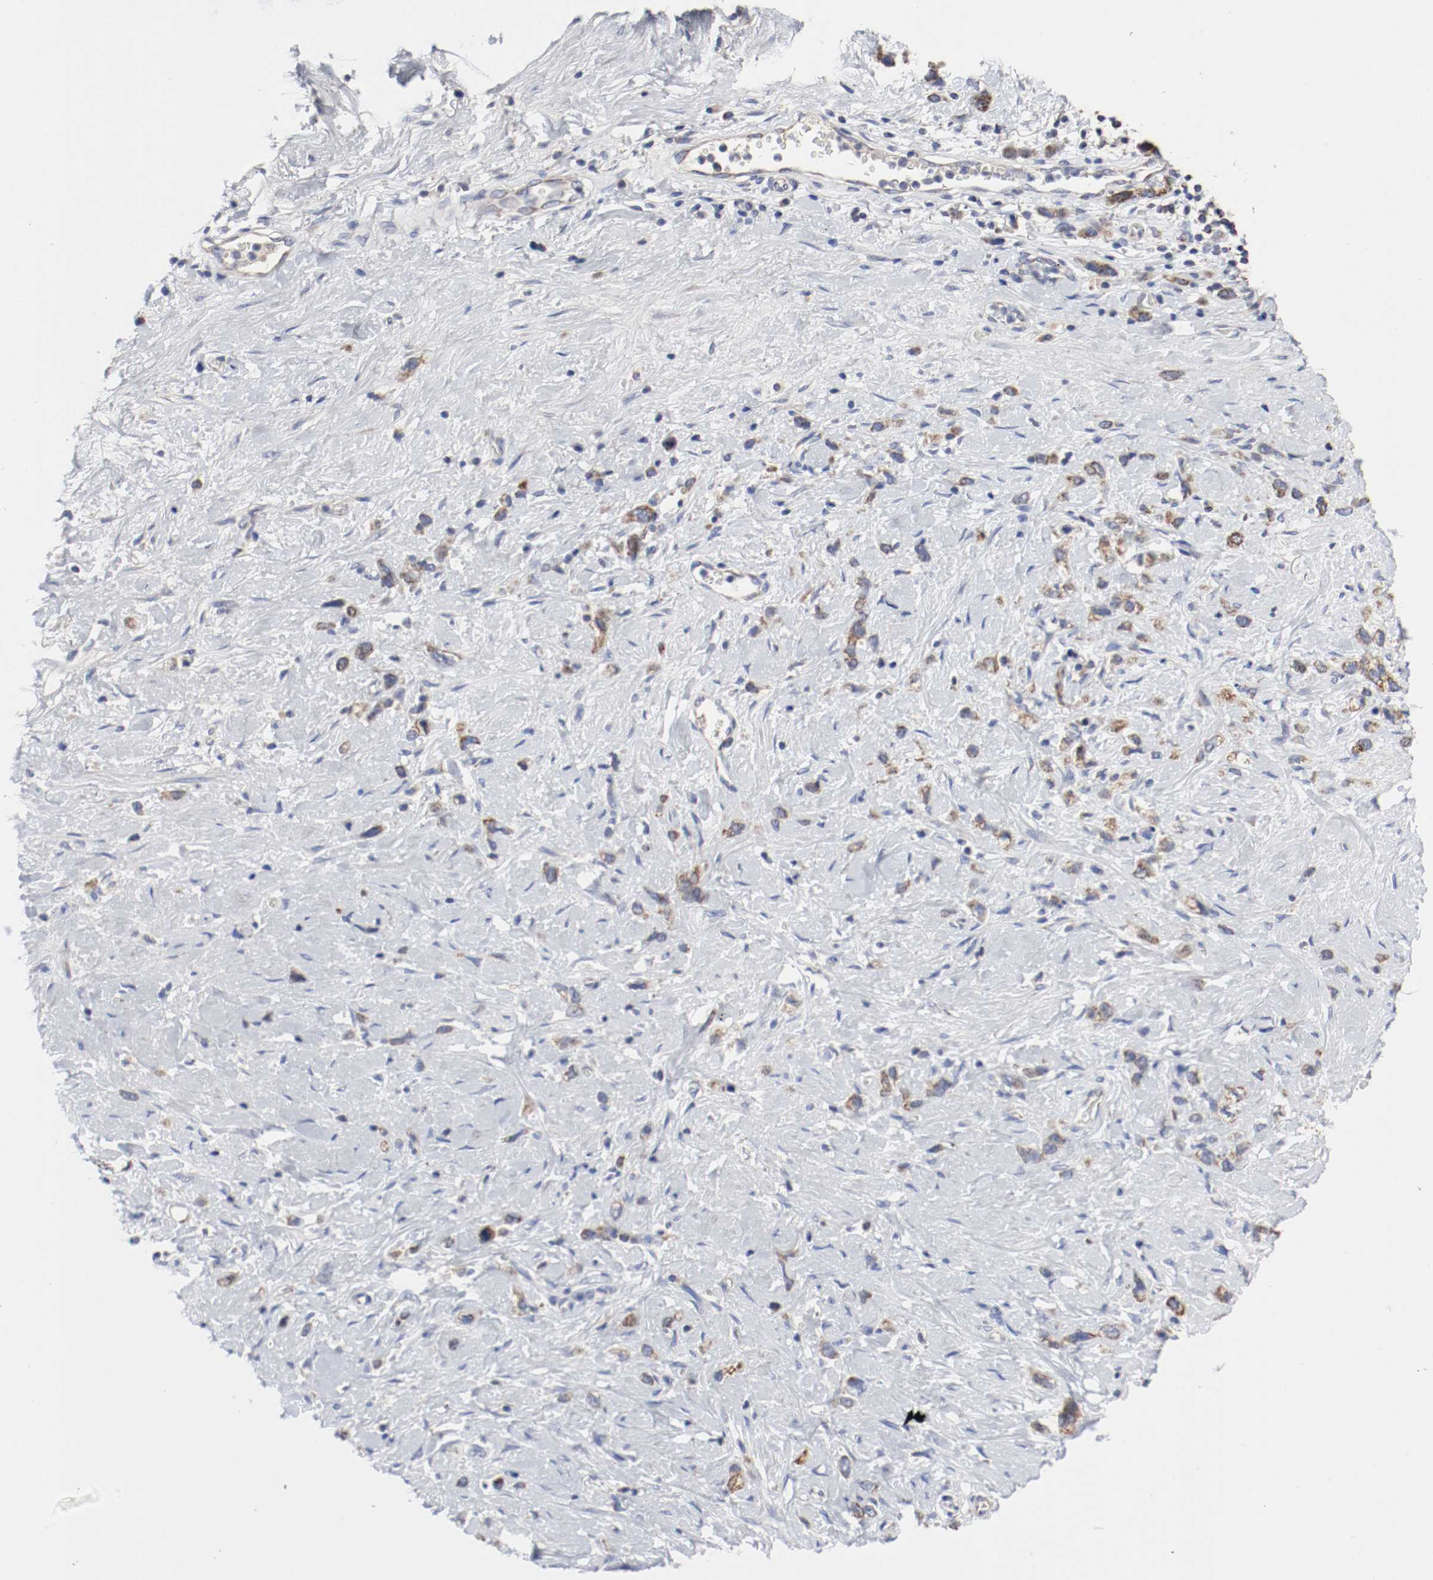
{"staining": {"intensity": "moderate", "quantity": ">75%", "location": "cytoplasmic/membranous"}, "tissue": "stomach cancer", "cell_type": "Tumor cells", "image_type": "cancer", "snomed": [{"axis": "morphology", "description": "Normal tissue, NOS"}, {"axis": "morphology", "description": "Adenocarcinoma, NOS"}, {"axis": "morphology", "description": "Adenocarcinoma, High grade"}, {"axis": "topography", "description": "Stomach, upper"}, {"axis": "topography", "description": "Stomach"}], "caption": "IHC staining of high-grade adenocarcinoma (stomach), which shows medium levels of moderate cytoplasmic/membranous positivity in about >75% of tumor cells indicating moderate cytoplasmic/membranous protein positivity. The staining was performed using DAB (brown) for protein detection and nuclei were counterstained in hematoxylin (blue).", "gene": "AFG3L2", "patient": {"sex": "female", "age": 65}}